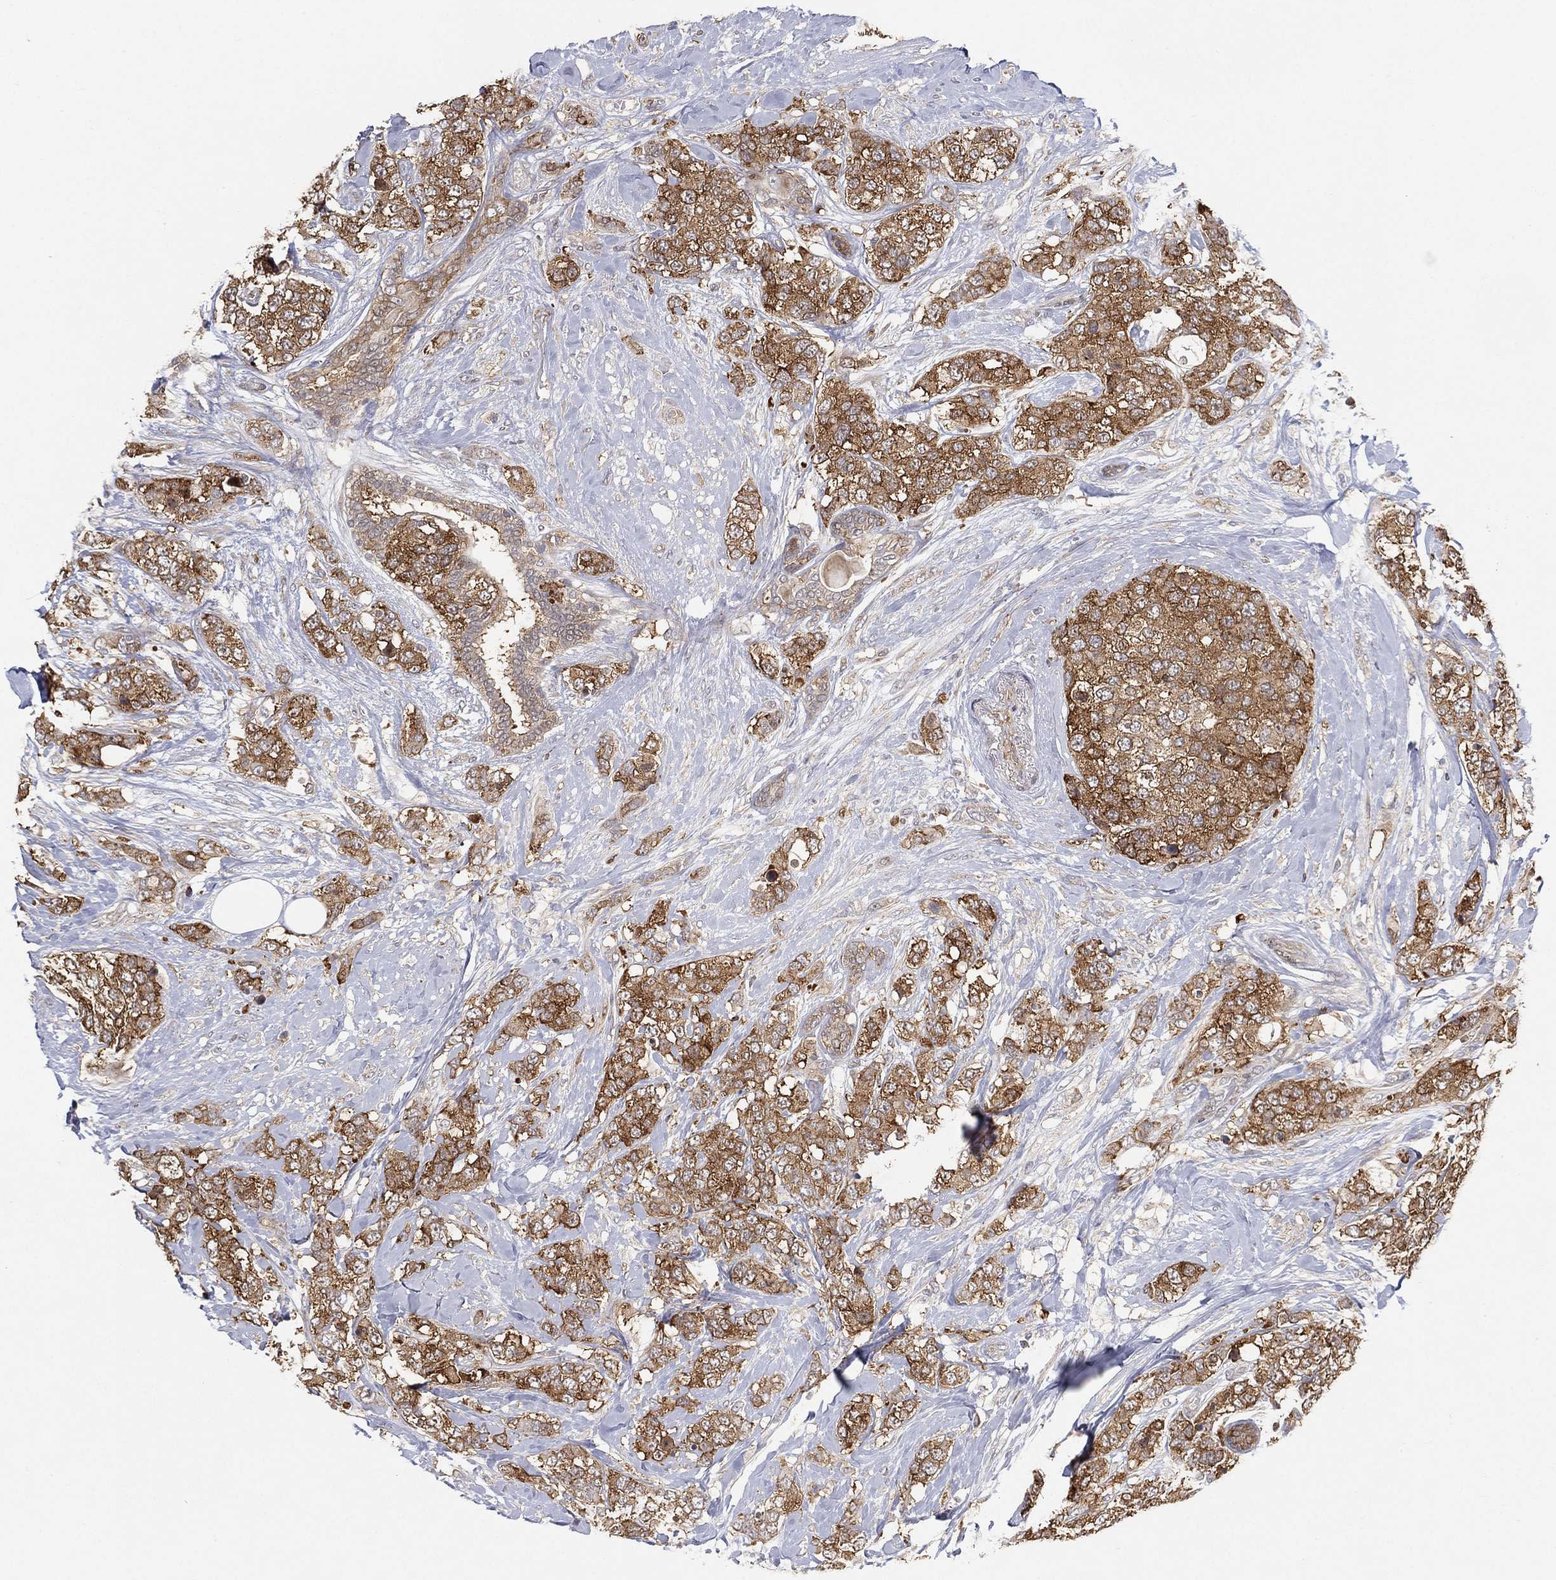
{"staining": {"intensity": "moderate", "quantity": ">75%", "location": "cytoplasmic/membranous"}, "tissue": "breast cancer", "cell_type": "Tumor cells", "image_type": "cancer", "snomed": [{"axis": "morphology", "description": "Lobular carcinoma"}, {"axis": "topography", "description": "Breast"}], "caption": "Tumor cells exhibit medium levels of moderate cytoplasmic/membranous staining in approximately >75% of cells in breast lobular carcinoma. (DAB (3,3'-diaminobenzidine) = brown stain, brightfield microscopy at high magnification).", "gene": "TMTC4", "patient": {"sex": "female", "age": 59}}